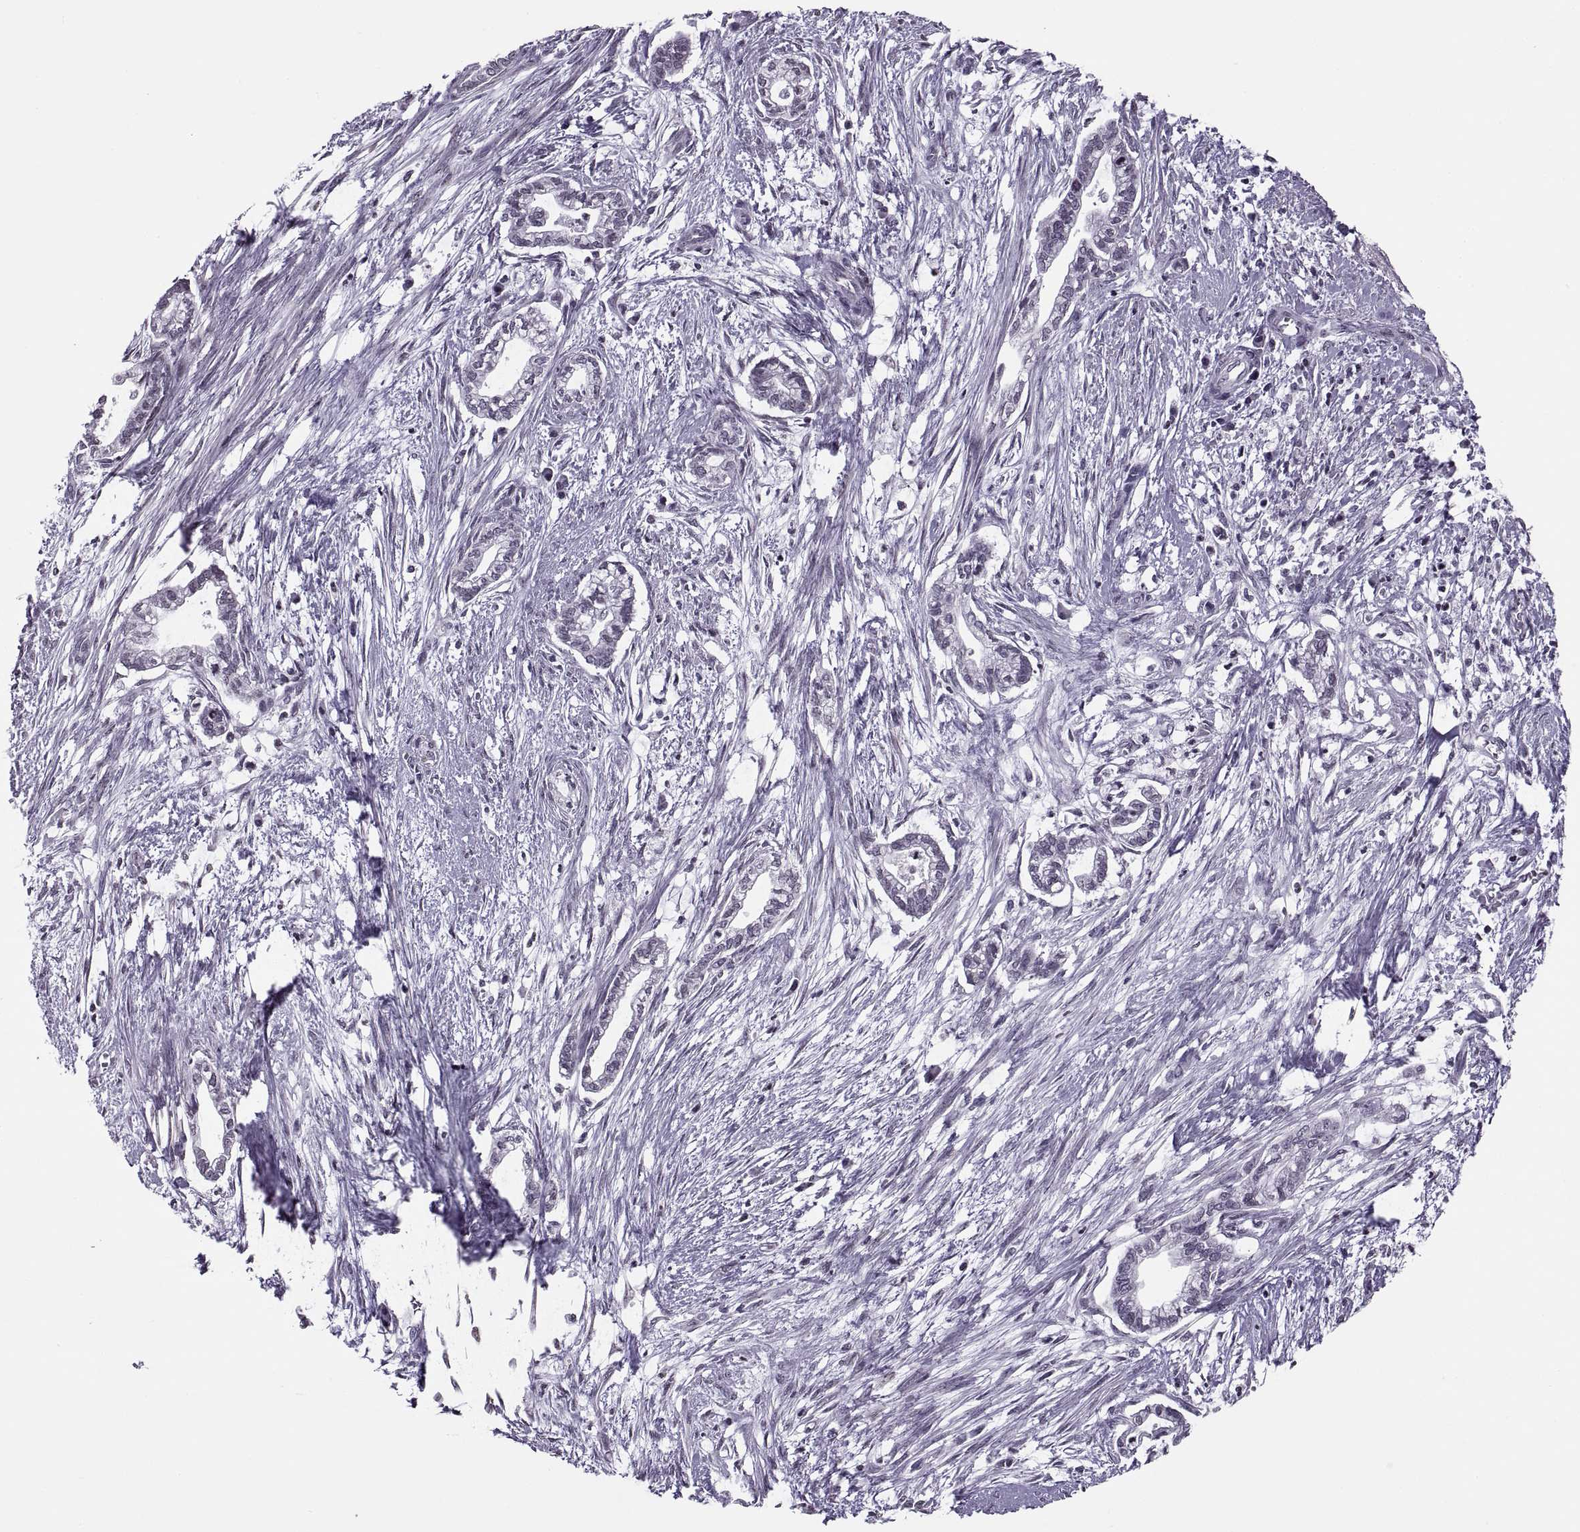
{"staining": {"intensity": "negative", "quantity": "none", "location": "none"}, "tissue": "cervical cancer", "cell_type": "Tumor cells", "image_type": "cancer", "snomed": [{"axis": "morphology", "description": "Adenocarcinoma, NOS"}, {"axis": "topography", "description": "Cervix"}], "caption": "Image shows no protein staining in tumor cells of adenocarcinoma (cervical) tissue.", "gene": "H1-8", "patient": {"sex": "female", "age": 62}}